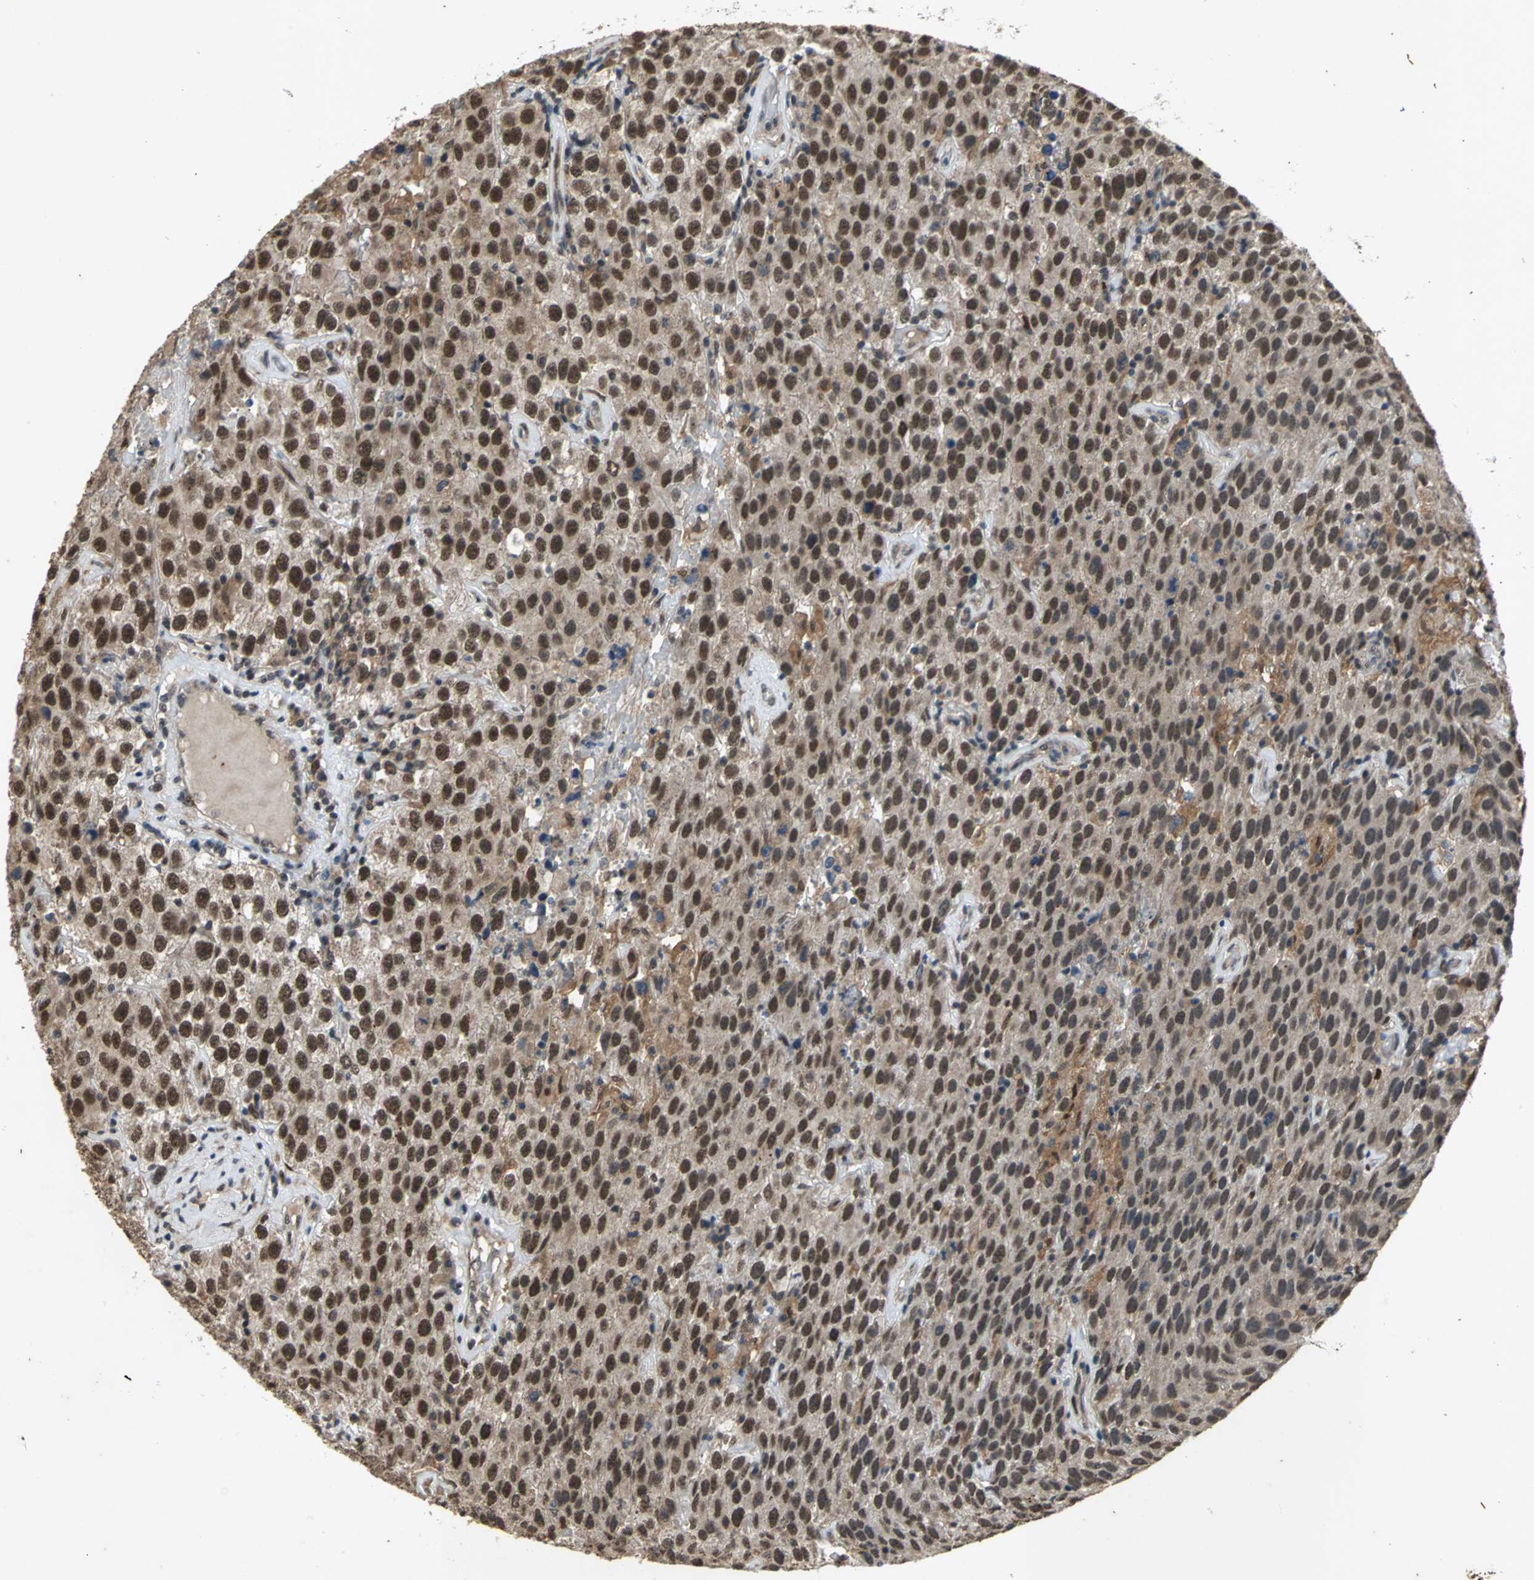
{"staining": {"intensity": "moderate", "quantity": ">75%", "location": "nuclear"}, "tissue": "testis cancer", "cell_type": "Tumor cells", "image_type": "cancer", "snomed": [{"axis": "morphology", "description": "Seminoma, NOS"}, {"axis": "topography", "description": "Testis"}], "caption": "The micrograph reveals immunohistochemical staining of testis cancer. There is moderate nuclear staining is appreciated in about >75% of tumor cells.", "gene": "NOTCH3", "patient": {"sex": "male", "age": 52}}